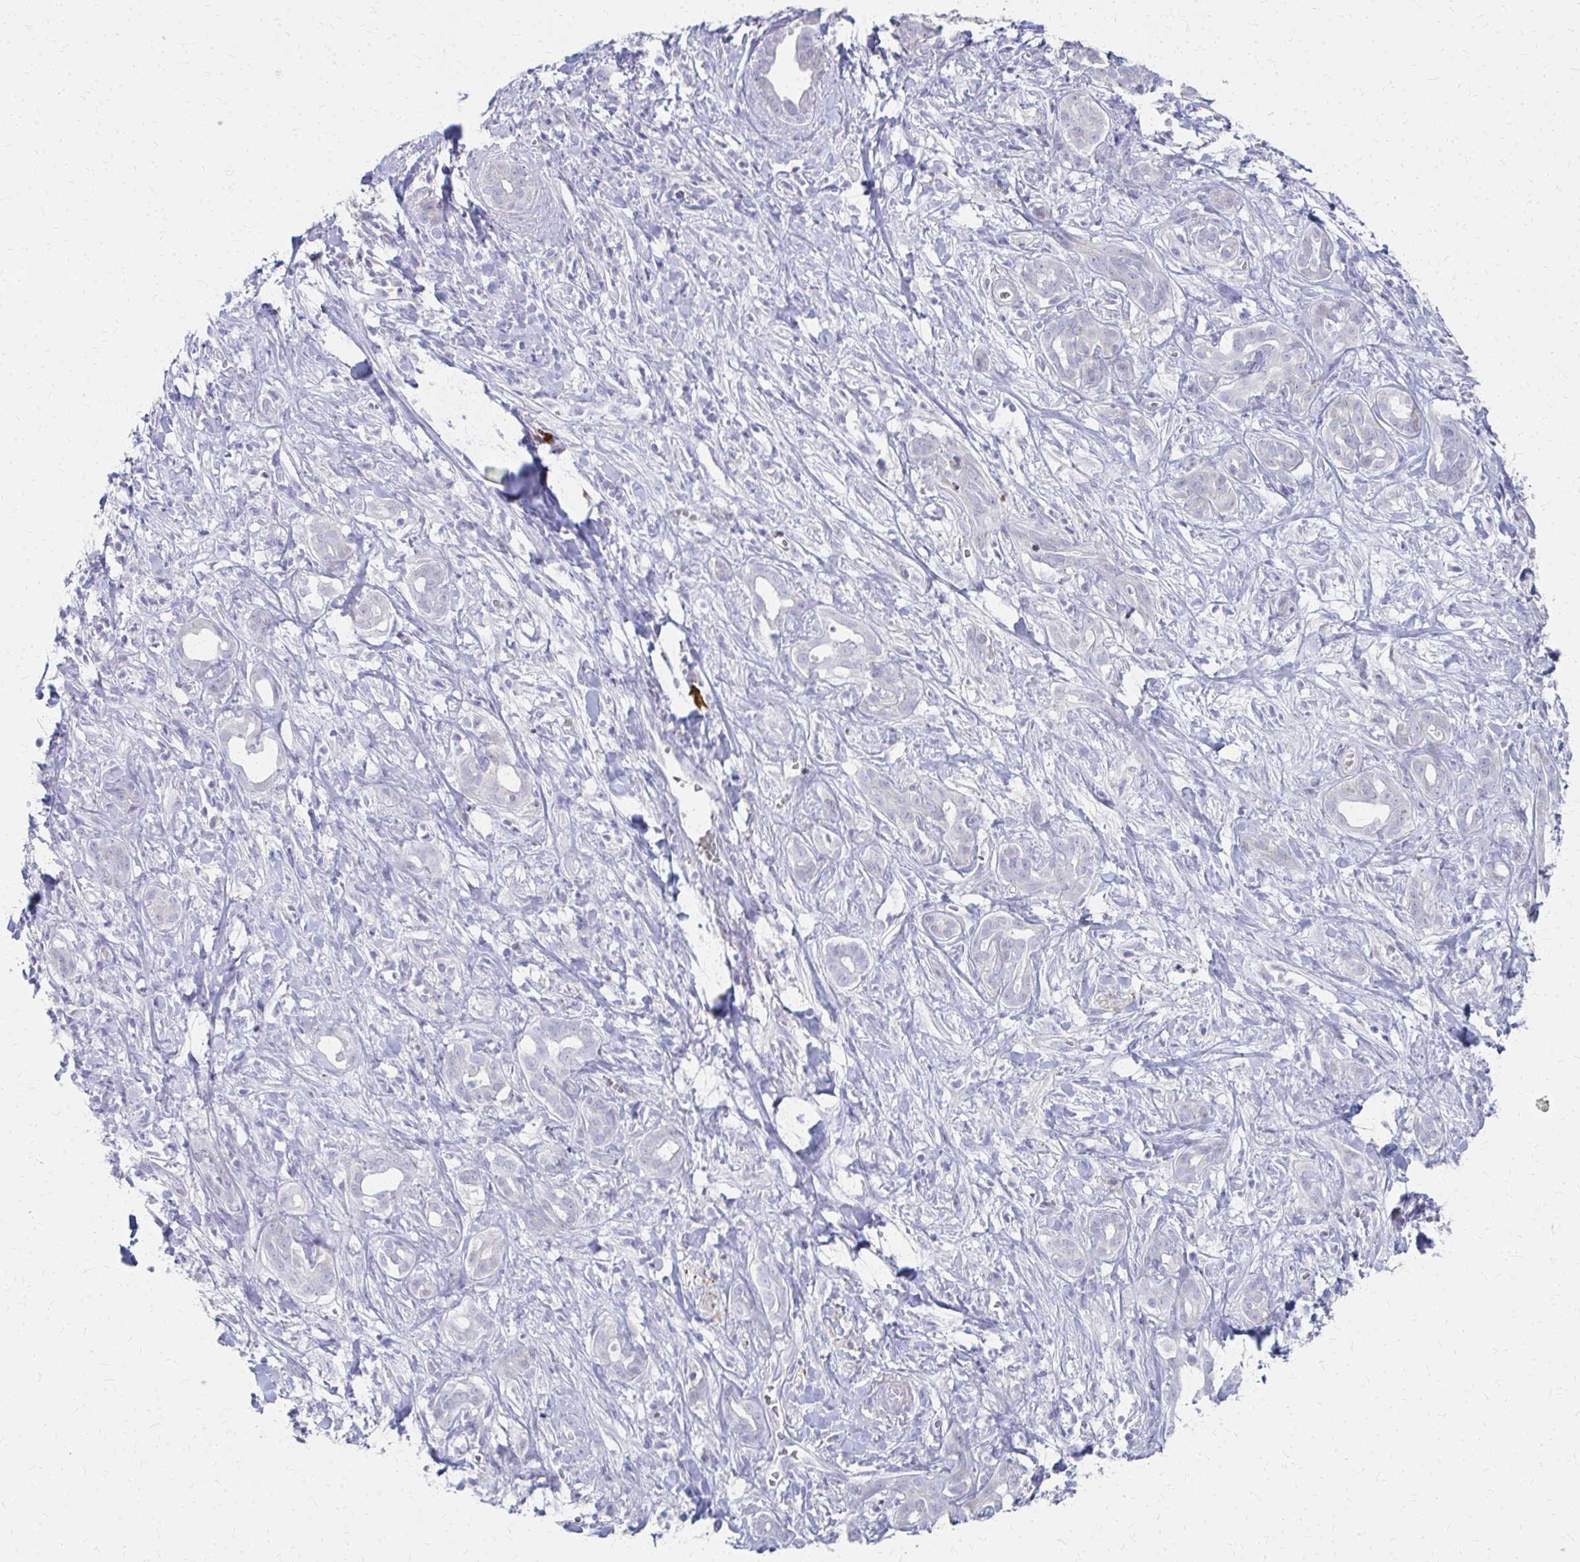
{"staining": {"intensity": "negative", "quantity": "none", "location": "none"}, "tissue": "pancreatic cancer", "cell_type": "Tumor cells", "image_type": "cancer", "snomed": [{"axis": "morphology", "description": "Adenocarcinoma, NOS"}, {"axis": "topography", "description": "Pancreas"}], "caption": "DAB (3,3'-diaminobenzidine) immunohistochemical staining of human pancreatic adenocarcinoma displays no significant expression in tumor cells.", "gene": "MS4A2", "patient": {"sex": "male", "age": 61}}